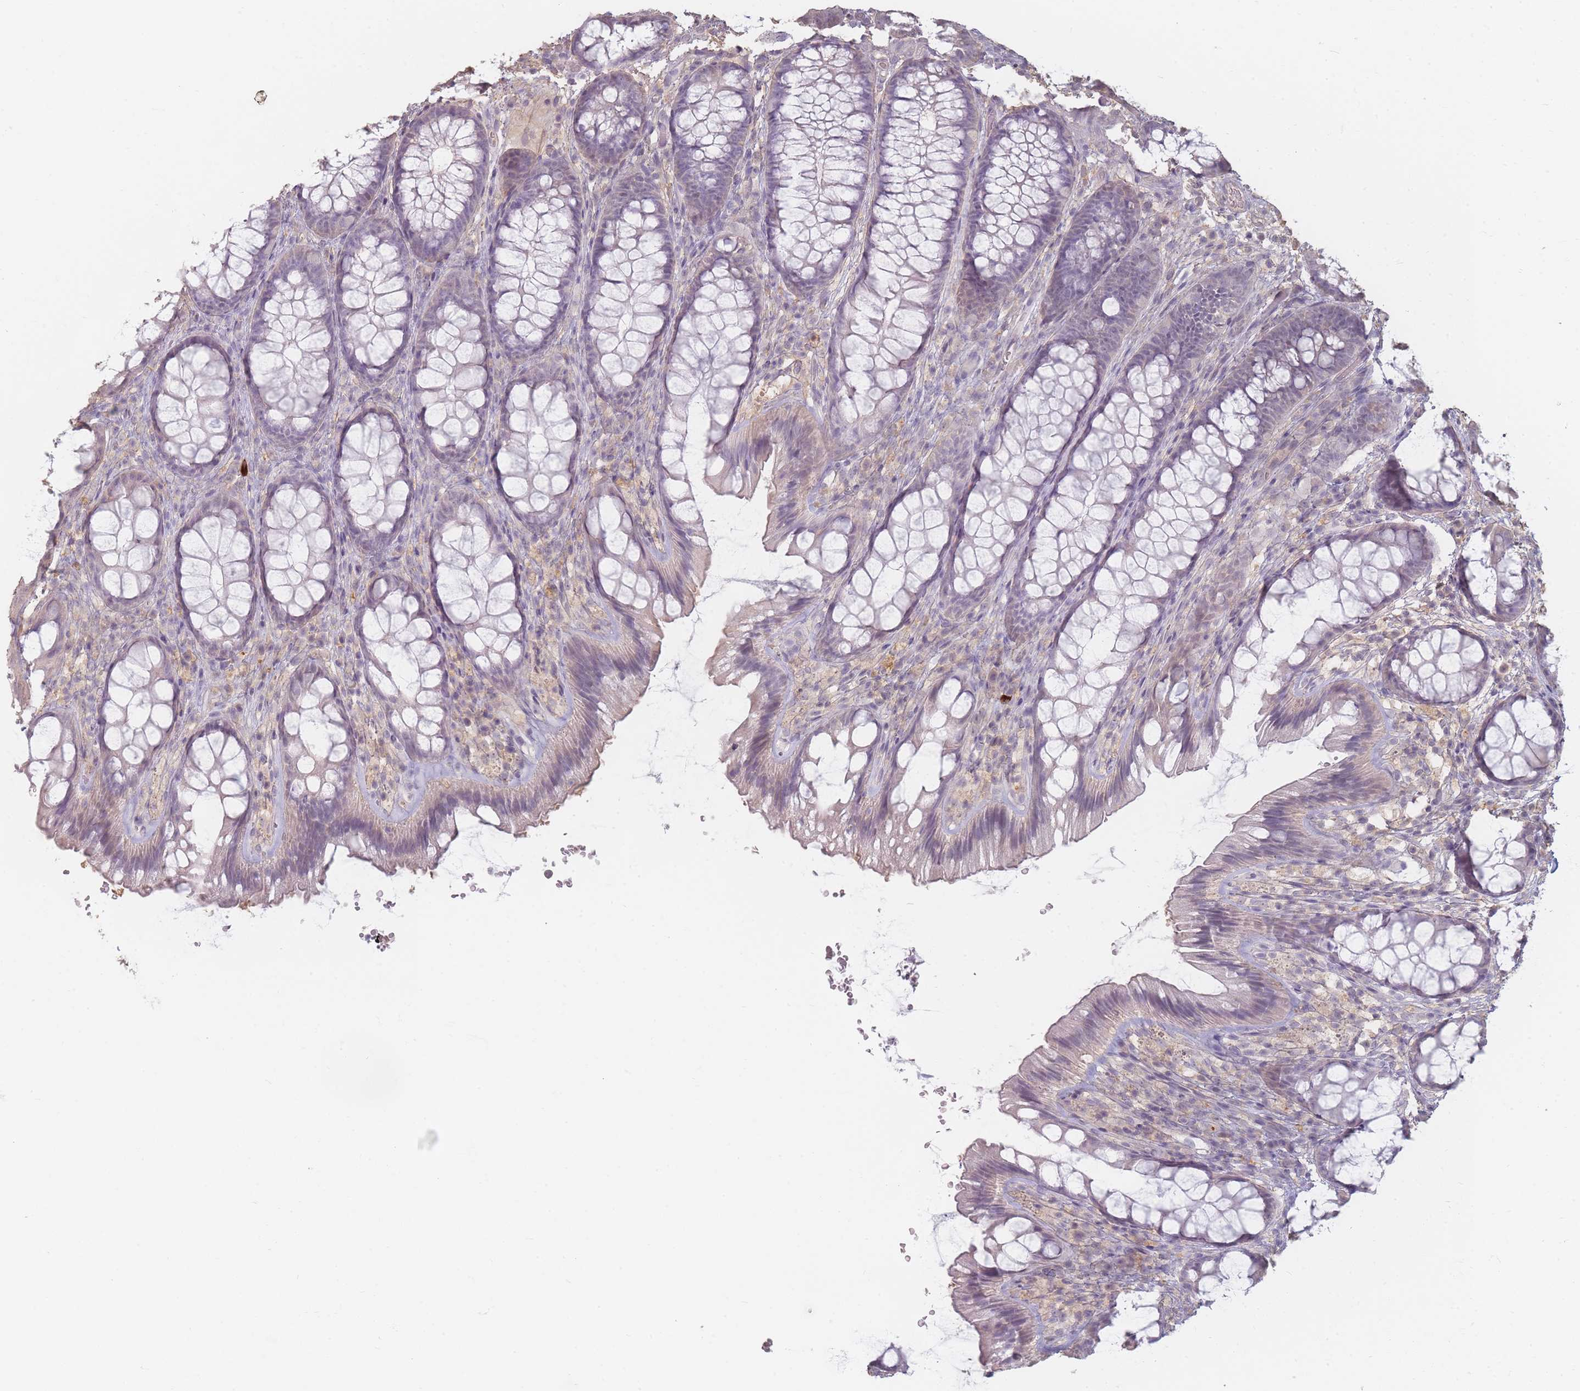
{"staining": {"intensity": "negative", "quantity": "none", "location": "none"}, "tissue": "colon", "cell_type": "Endothelial cells", "image_type": "normal", "snomed": [{"axis": "morphology", "description": "Normal tissue, NOS"}, {"axis": "topography", "description": "Colon"}], "caption": "DAB (3,3'-diaminobenzidine) immunohistochemical staining of unremarkable colon demonstrates no significant staining in endothelial cells.", "gene": "RFTN1", "patient": {"sex": "male", "age": 46}}